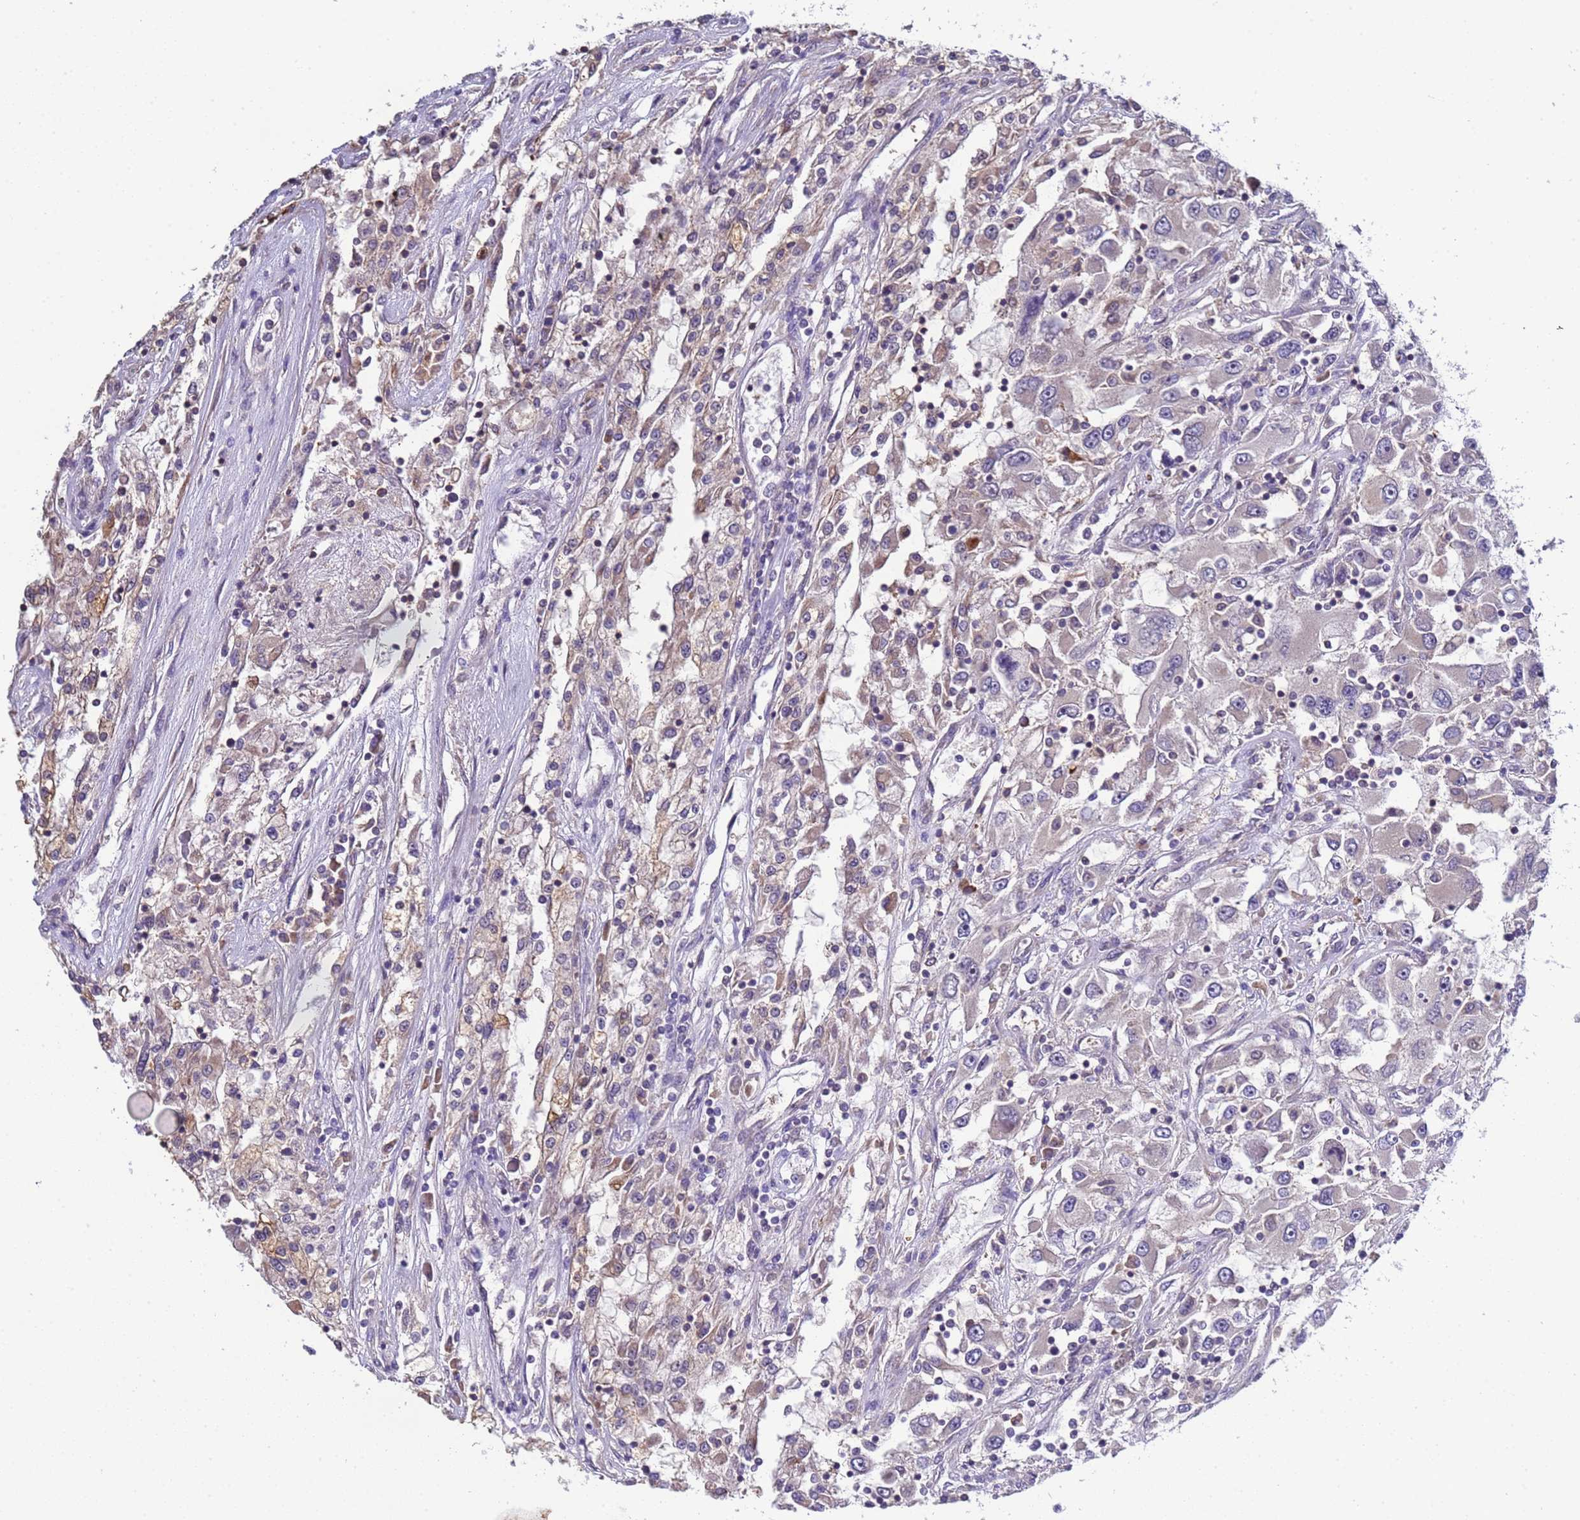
{"staining": {"intensity": "weak", "quantity": "<25%", "location": "cytoplasmic/membranous"}, "tissue": "renal cancer", "cell_type": "Tumor cells", "image_type": "cancer", "snomed": [{"axis": "morphology", "description": "Adenocarcinoma, NOS"}, {"axis": "topography", "description": "Kidney"}], "caption": "An image of renal cancer stained for a protein reveals no brown staining in tumor cells.", "gene": "ELMOD2", "patient": {"sex": "female", "age": 52}}